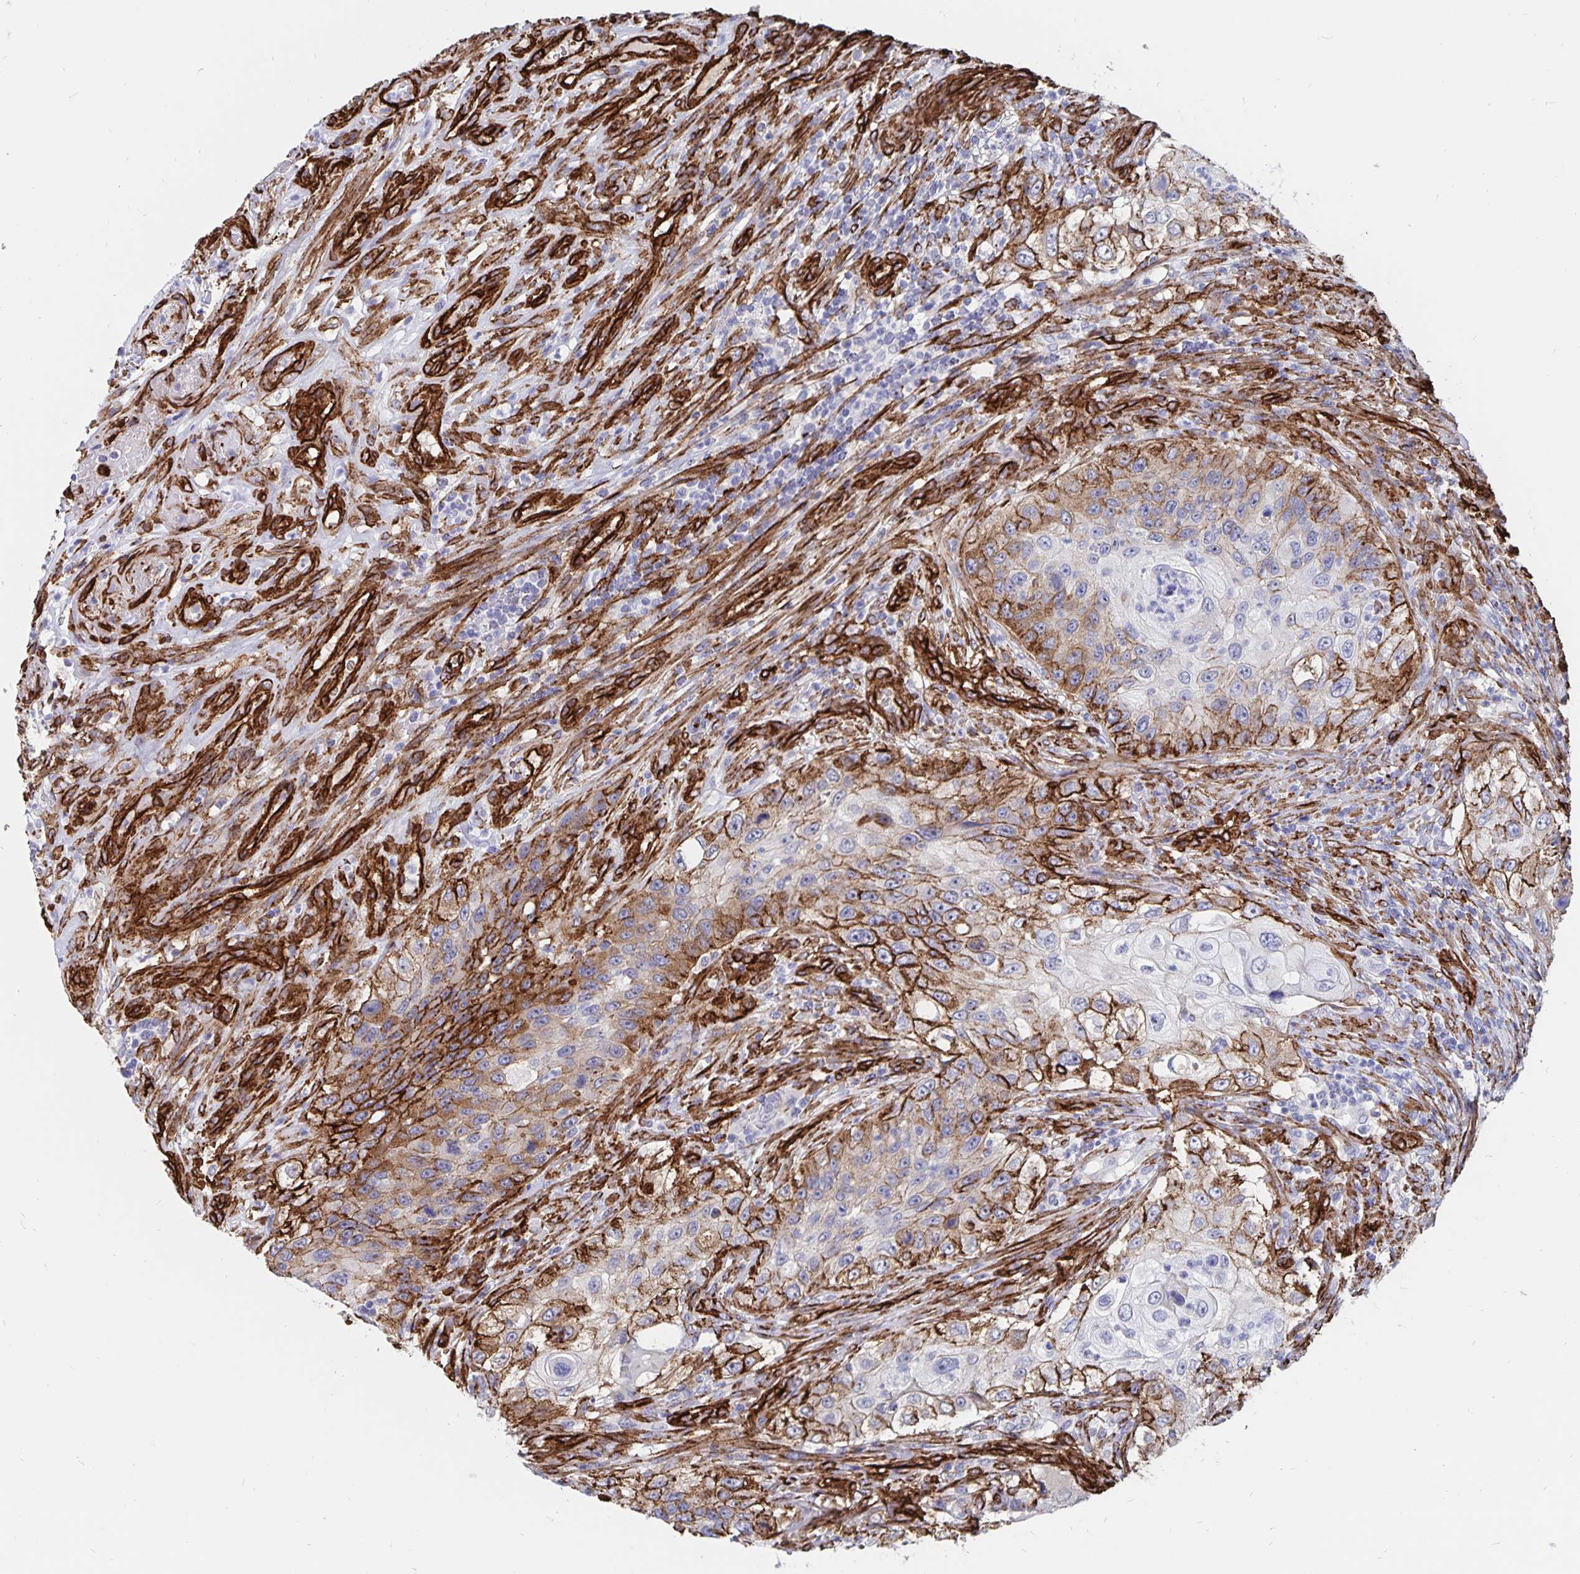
{"staining": {"intensity": "strong", "quantity": "25%-75%", "location": "cytoplasmic/membranous"}, "tissue": "urothelial cancer", "cell_type": "Tumor cells", "image_type": "cancer", "snomed": [{"axis": "morphology", "description": "Urothelial carcinoma, High grade"}, {"axis": "topography", "description": "Urinary bladder"}], "caption": "Human urothelial cancer stained with a protein marker exhibits strong staining in tumor cells.", "gene": "DCHS2", "patient": {"sex": "female", "age": 60}}